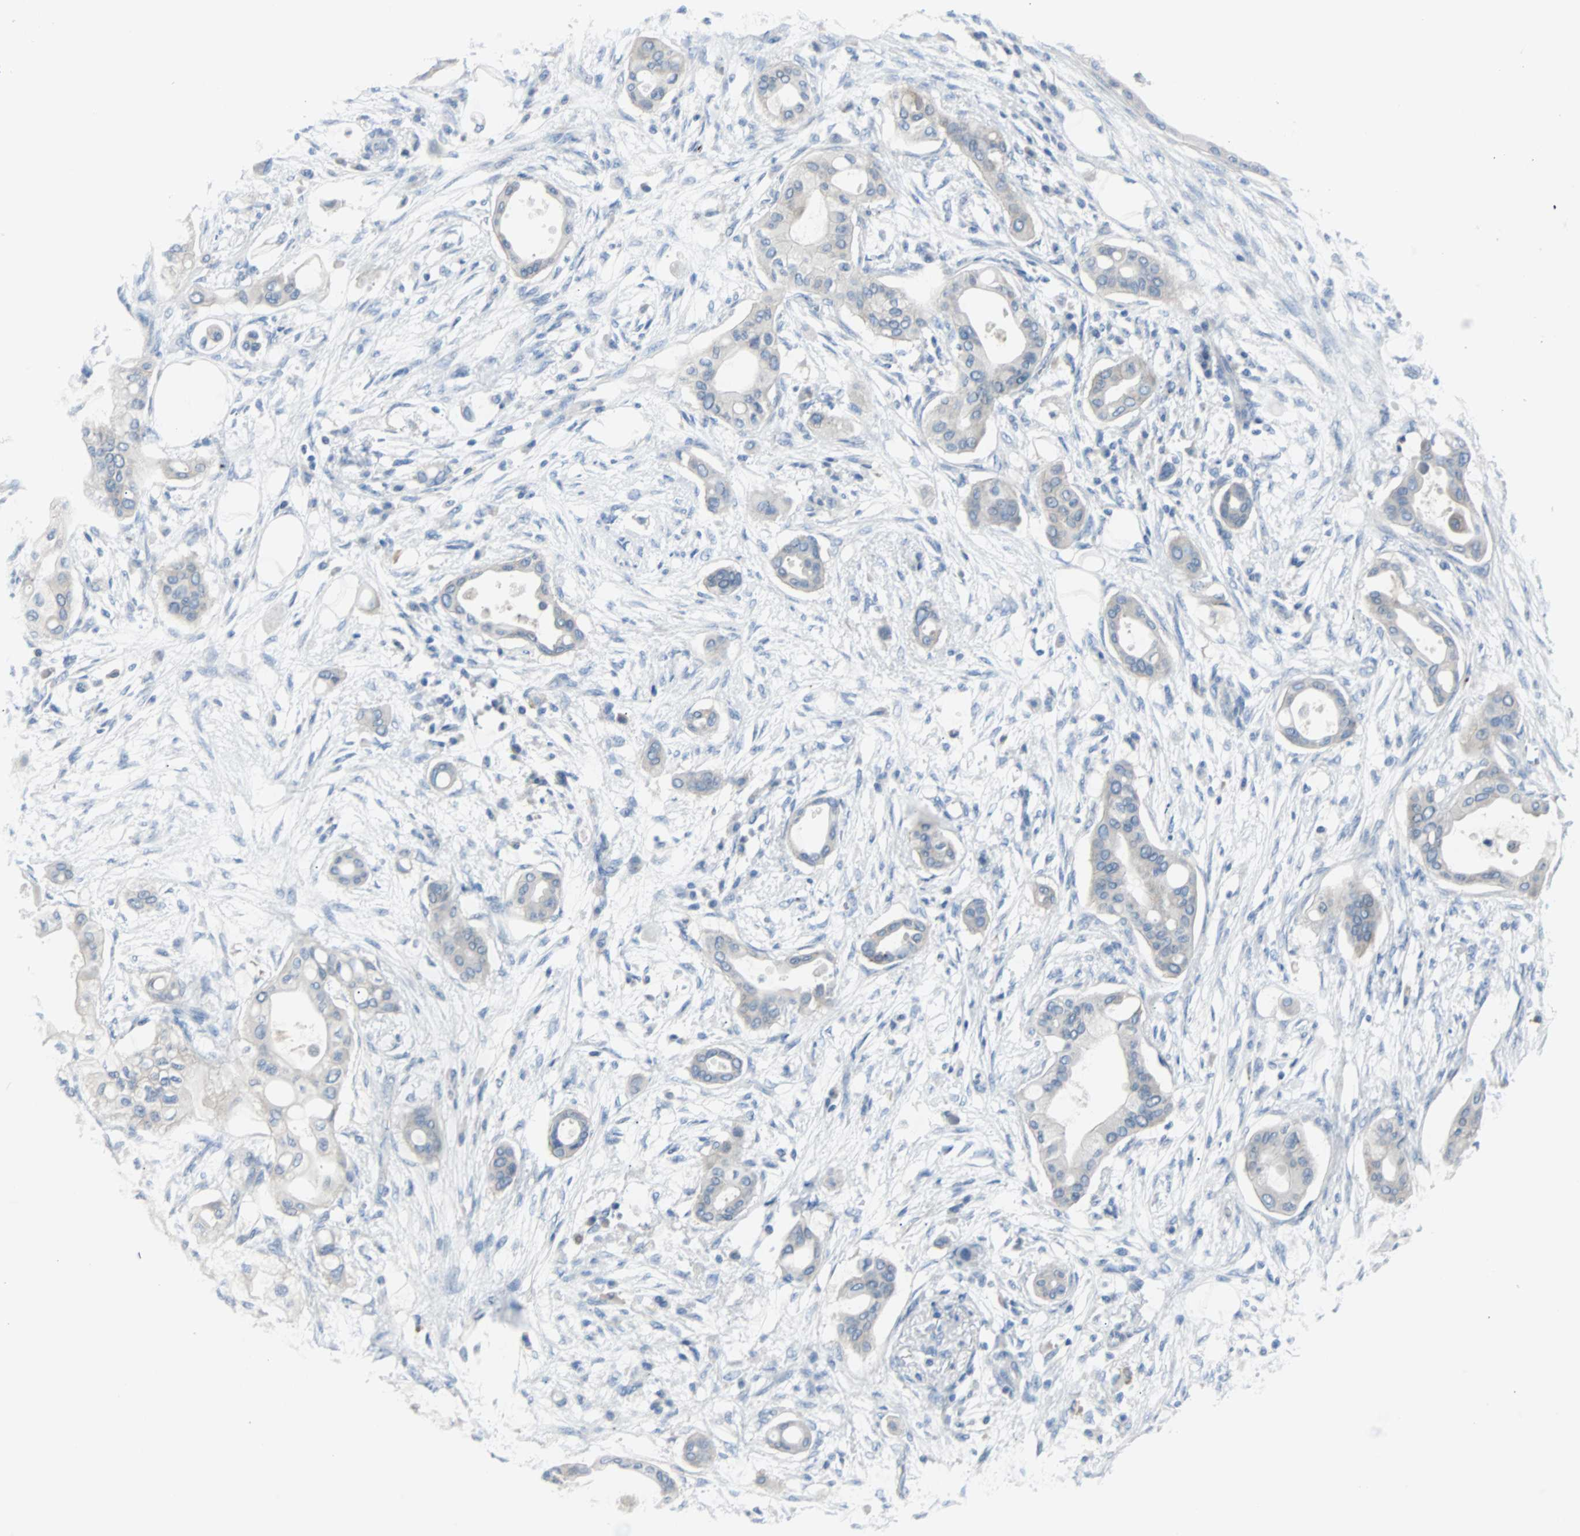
{"staining": {"intensity": "negative", "quantity": "none", "location": "none"}, "tissue": "pancreatic cancer", "cell_type": "Tumor cells", "image_type": "cancer", "snomed": [{"axis": "morphology", "description": "Adenocarcinoma, NOS"}, {"axis": "morphology", "description": "Adenocarcinoma, metastatic, NOS"}, {"axis": "topography", "description": "Lymph node"}, {"axis": "topography", "description": "Pancreas"}, {"axis": "topography", "description": "Duodenum"}], "caption": "Micrograph shows no significant protein expression in tumor cells of pancreatic metastatic adenocarcinoma. (Brightfield microscopy of DAB immunohistochemistry (IHC) at high magnification).", "gene": "RASA1", "patient": {"sex": "female", "age": 64}}